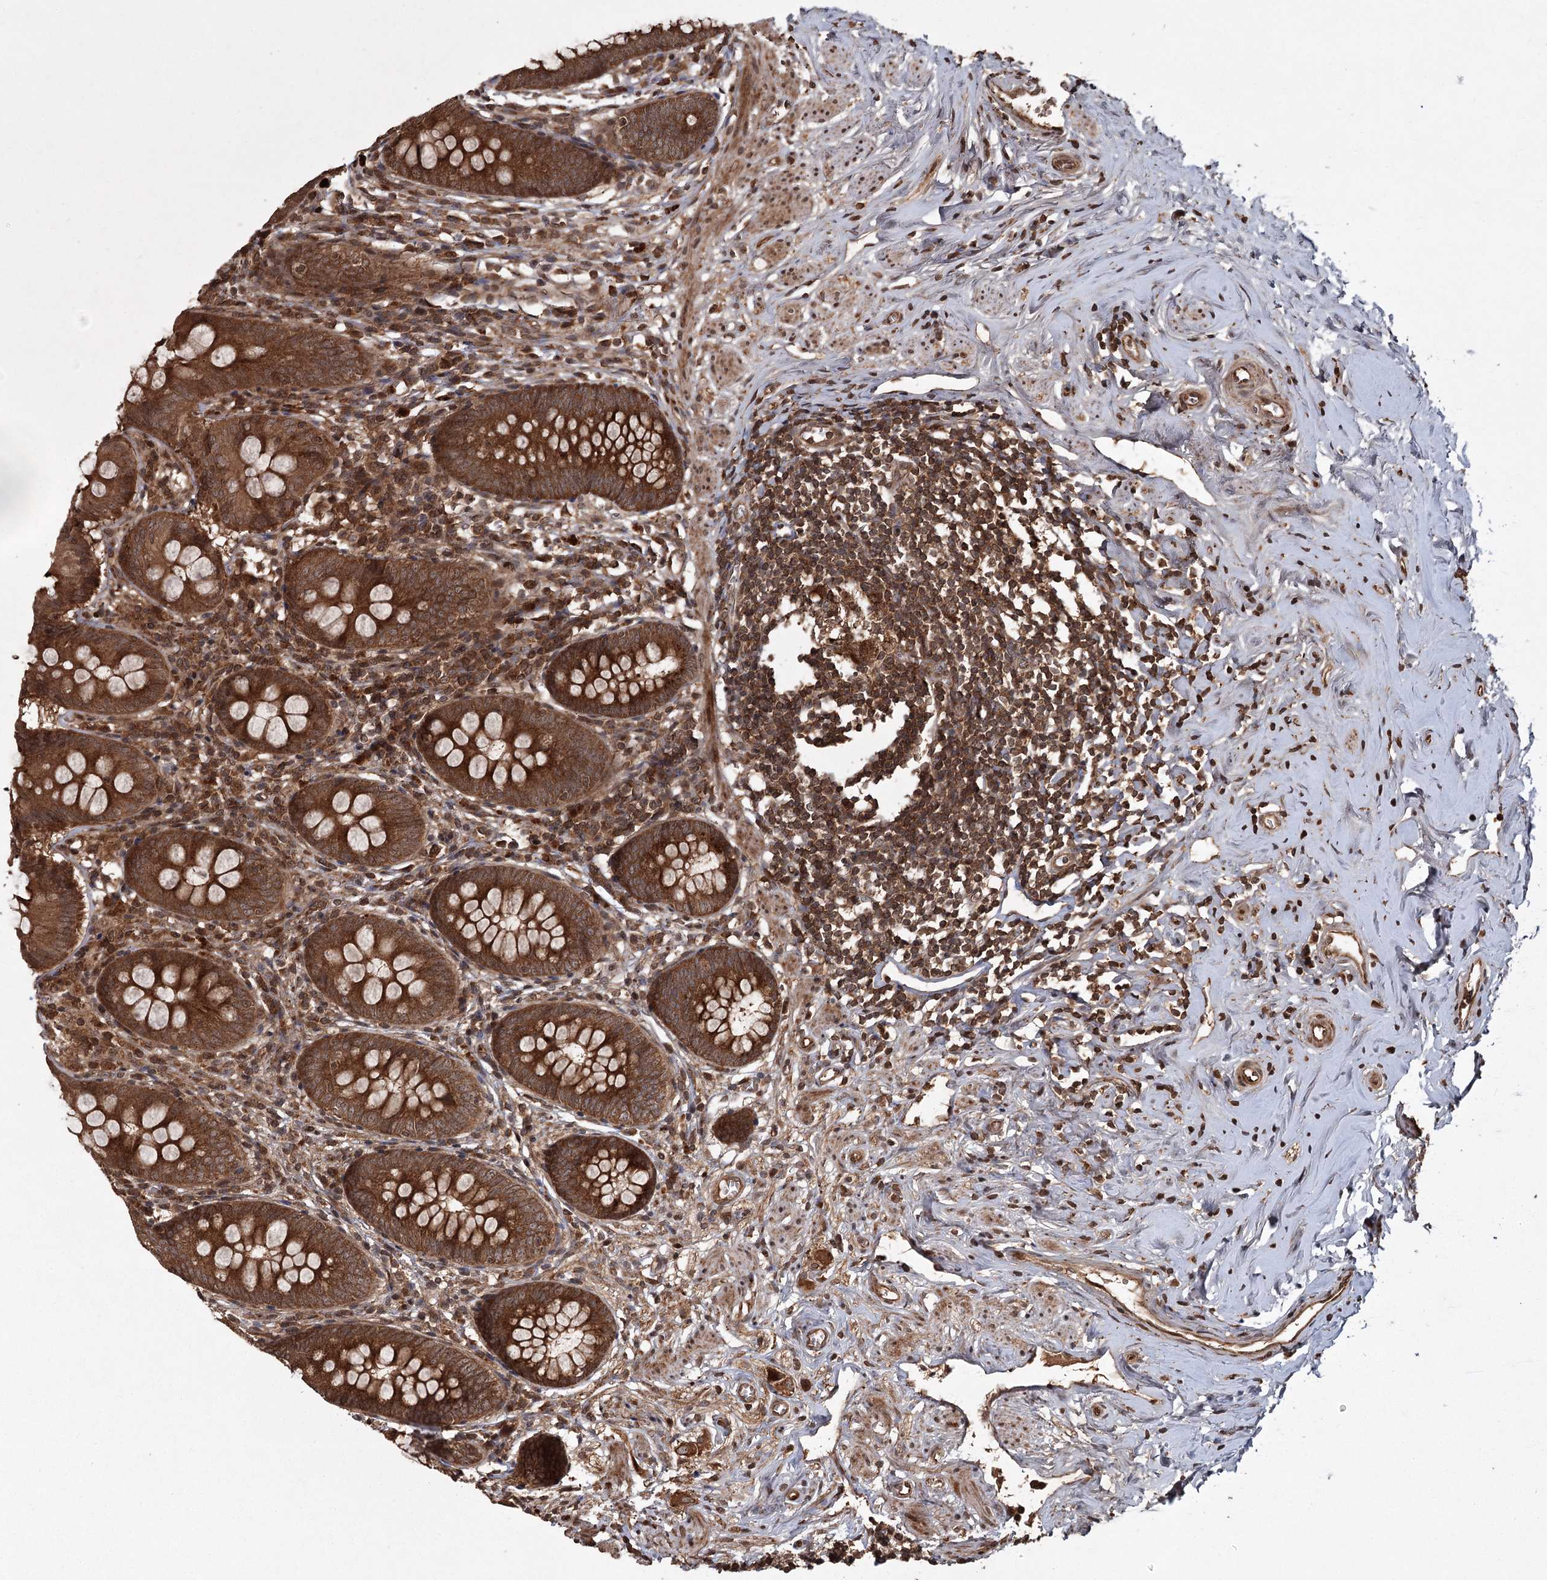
{"staining": {"intensity": "strong", "quantity": ">75%", "location": "cytoplasmic/membranous"}, "tissue": "appendix", "cell_type": "Glandular cells", "image_type": "normal", "snomed": [{"axis": "morphology", "description": "Normal tissue, NOS"}, {"axis": "topography", "description": "Appendix"}], "caption": "Benign appendix was stained to show a protein in brown. There is high levels of strong cytoplasmic/membranous positivity in about >75% of glandular cells.", "gene": "RPAP3", "patient": {"sex": "female", "age": 51}}